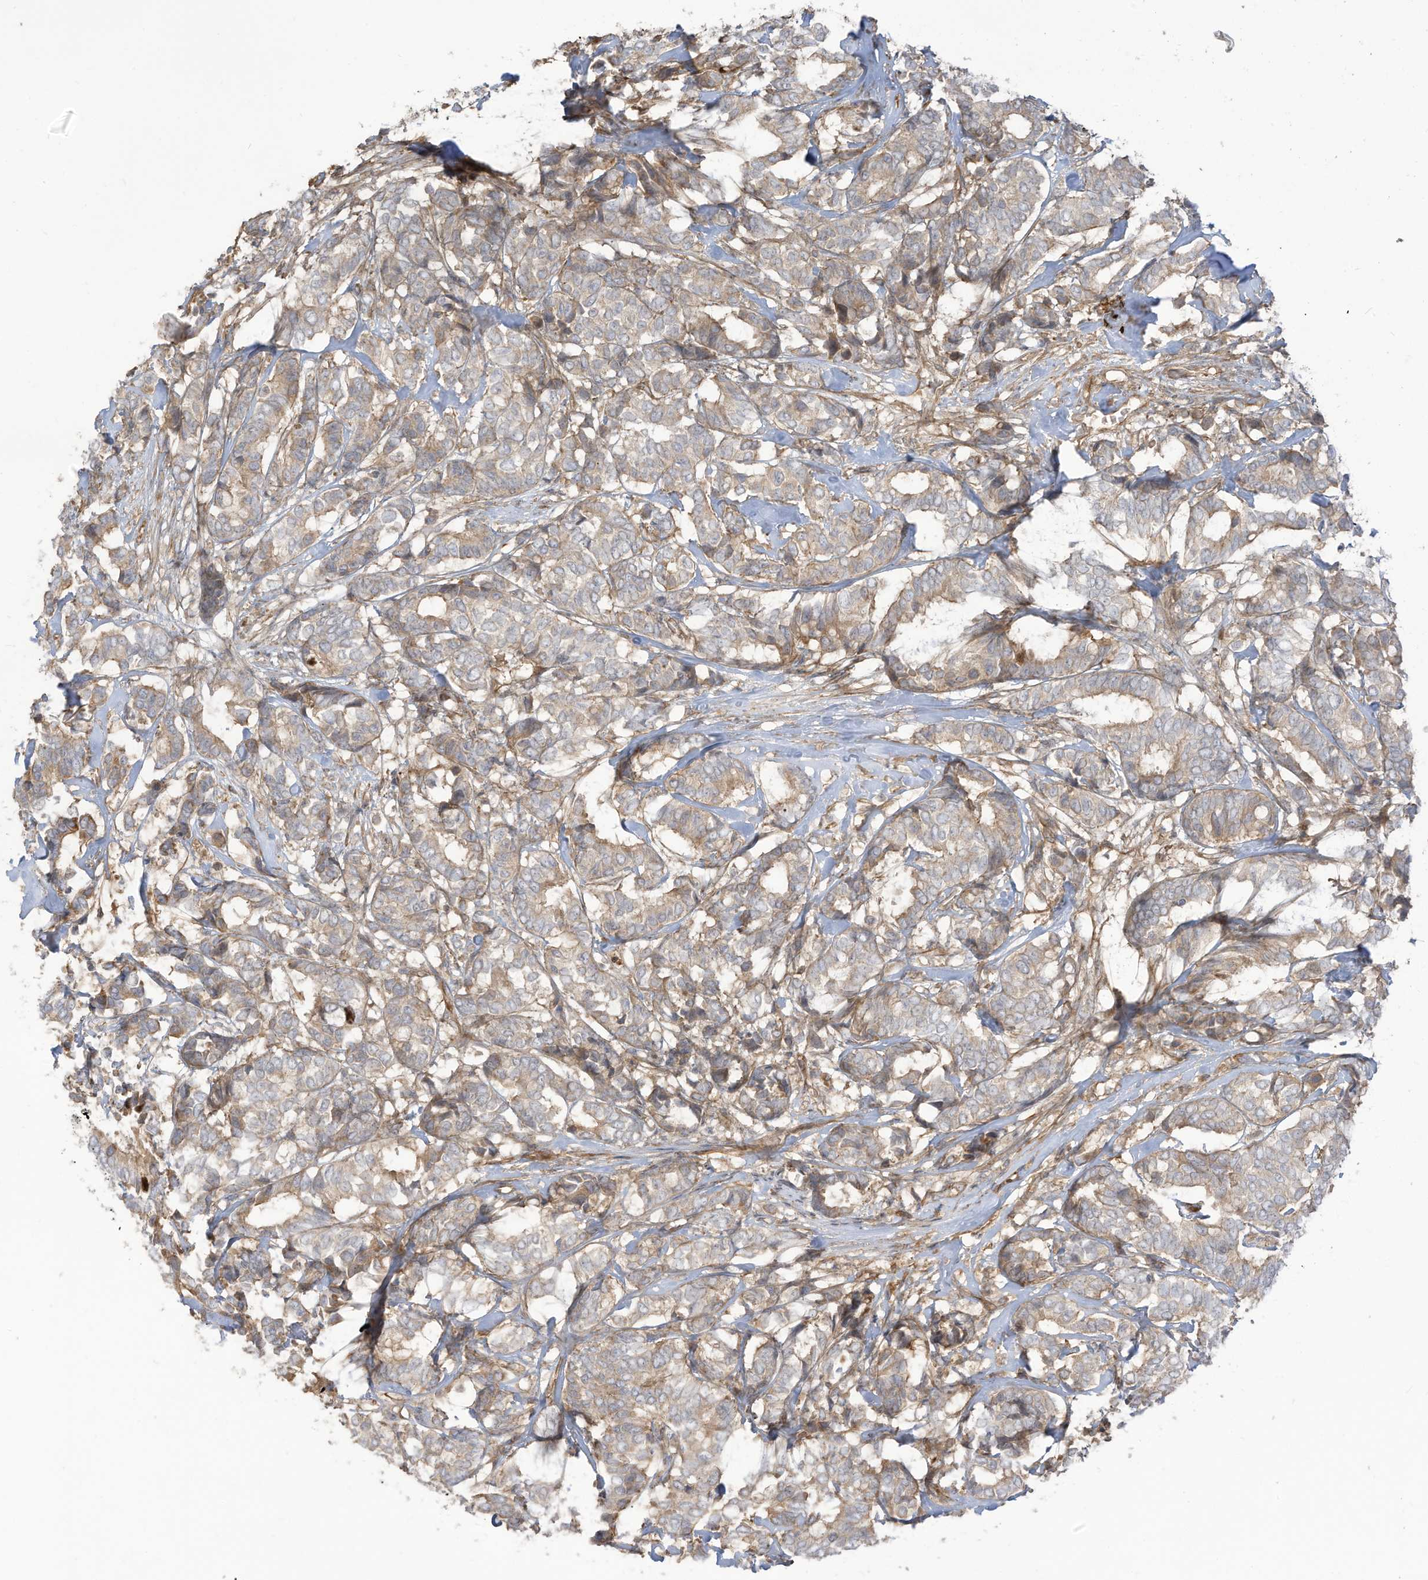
{"staining": {"intensity": "weak", "quantity": "25%-75%", "location": "cytoplasmic/membranous"}, "tissue": "breast cancer", "cell_type": "Tumor cells", "image_type": "cancer", "snomed": [{"axis": "morphology", "description": "Duct carcinoma"}, {"axis": "topography", "description": "Breast"}], "caption": "A low amount of weak cytoplasmic/membranous staining is appreciated in approximately 25%-75% of tumor cells in breast cancer (infiltrating ductal carcinoma) tissue.", "gene": "ENTR1", "patient": {"sex": "female", "age": 87}}